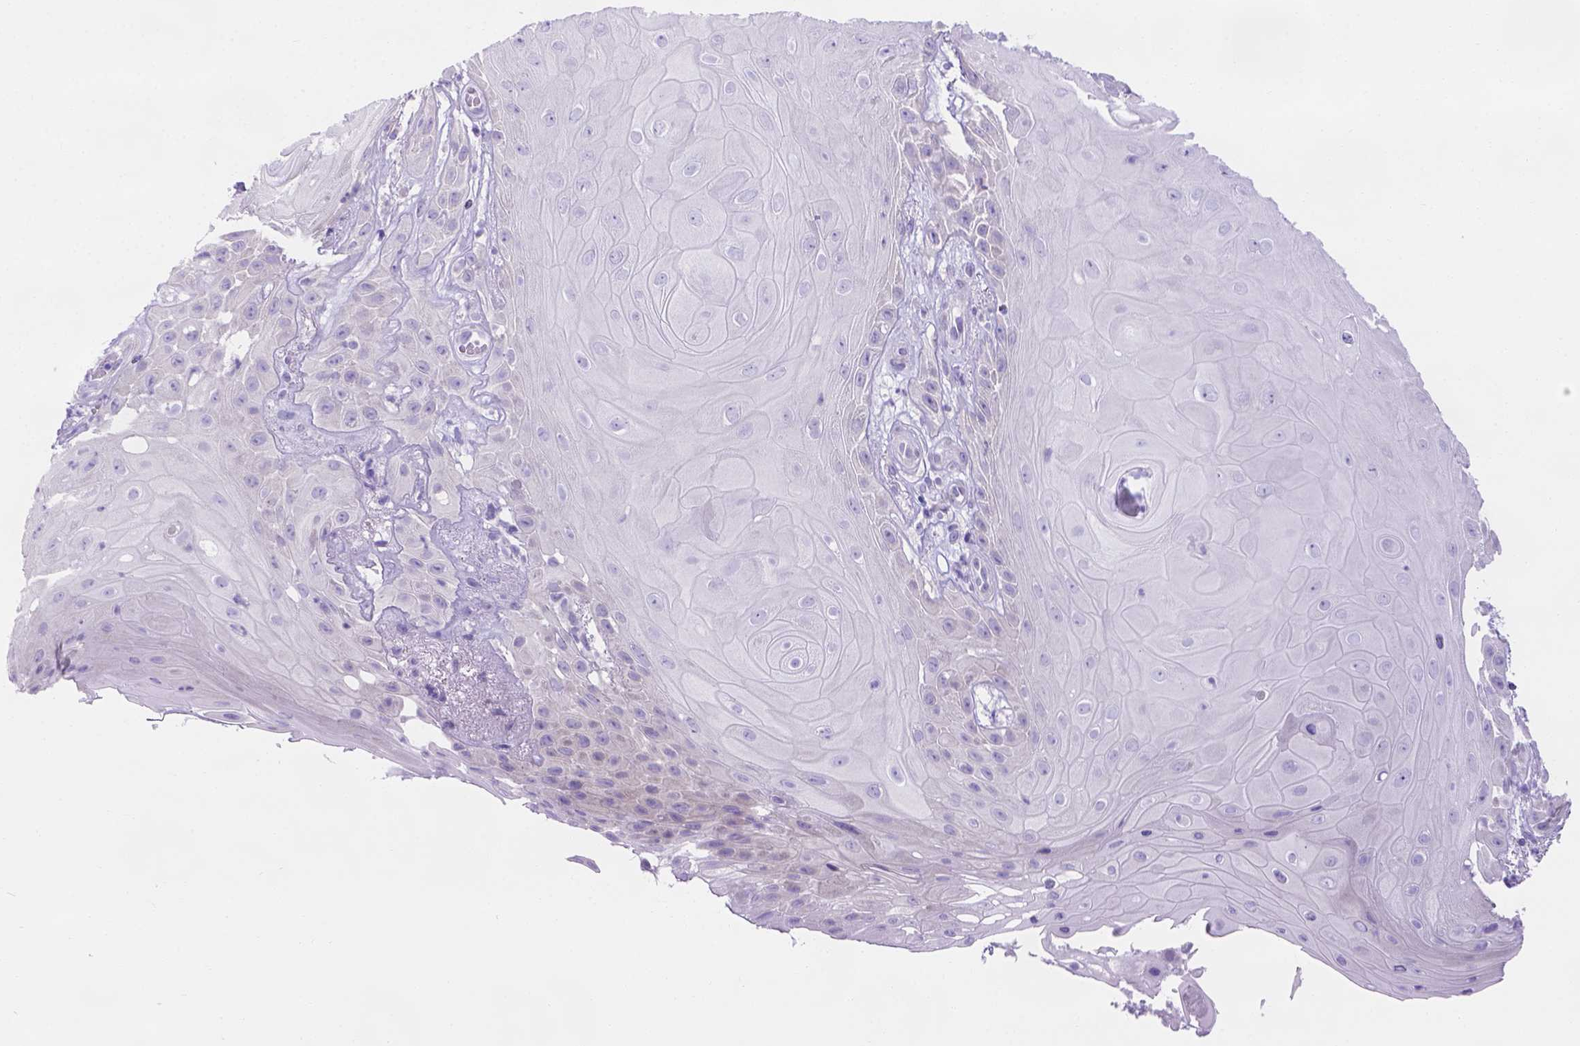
{"staining": {"intensity": "negative", "quantity": "none", "location": "none"}, "tissue": "skin cancer", "cell_type": "Tumor cells", "image_type": "cancer", "snomed": [{"axis": "morphology", "description": "Squamous cell carcinoma, NOS"}, {"axis": "topography", "description": "Skin"}], "caption": "IHC micrograph of neoplastic tissue: skin cancer (squamous cell carcinoma) stained with DAB shows no significant protein positivity in tumor cells.", "gene": "MLN", "patient": {"sex": "male", "age": 62}}